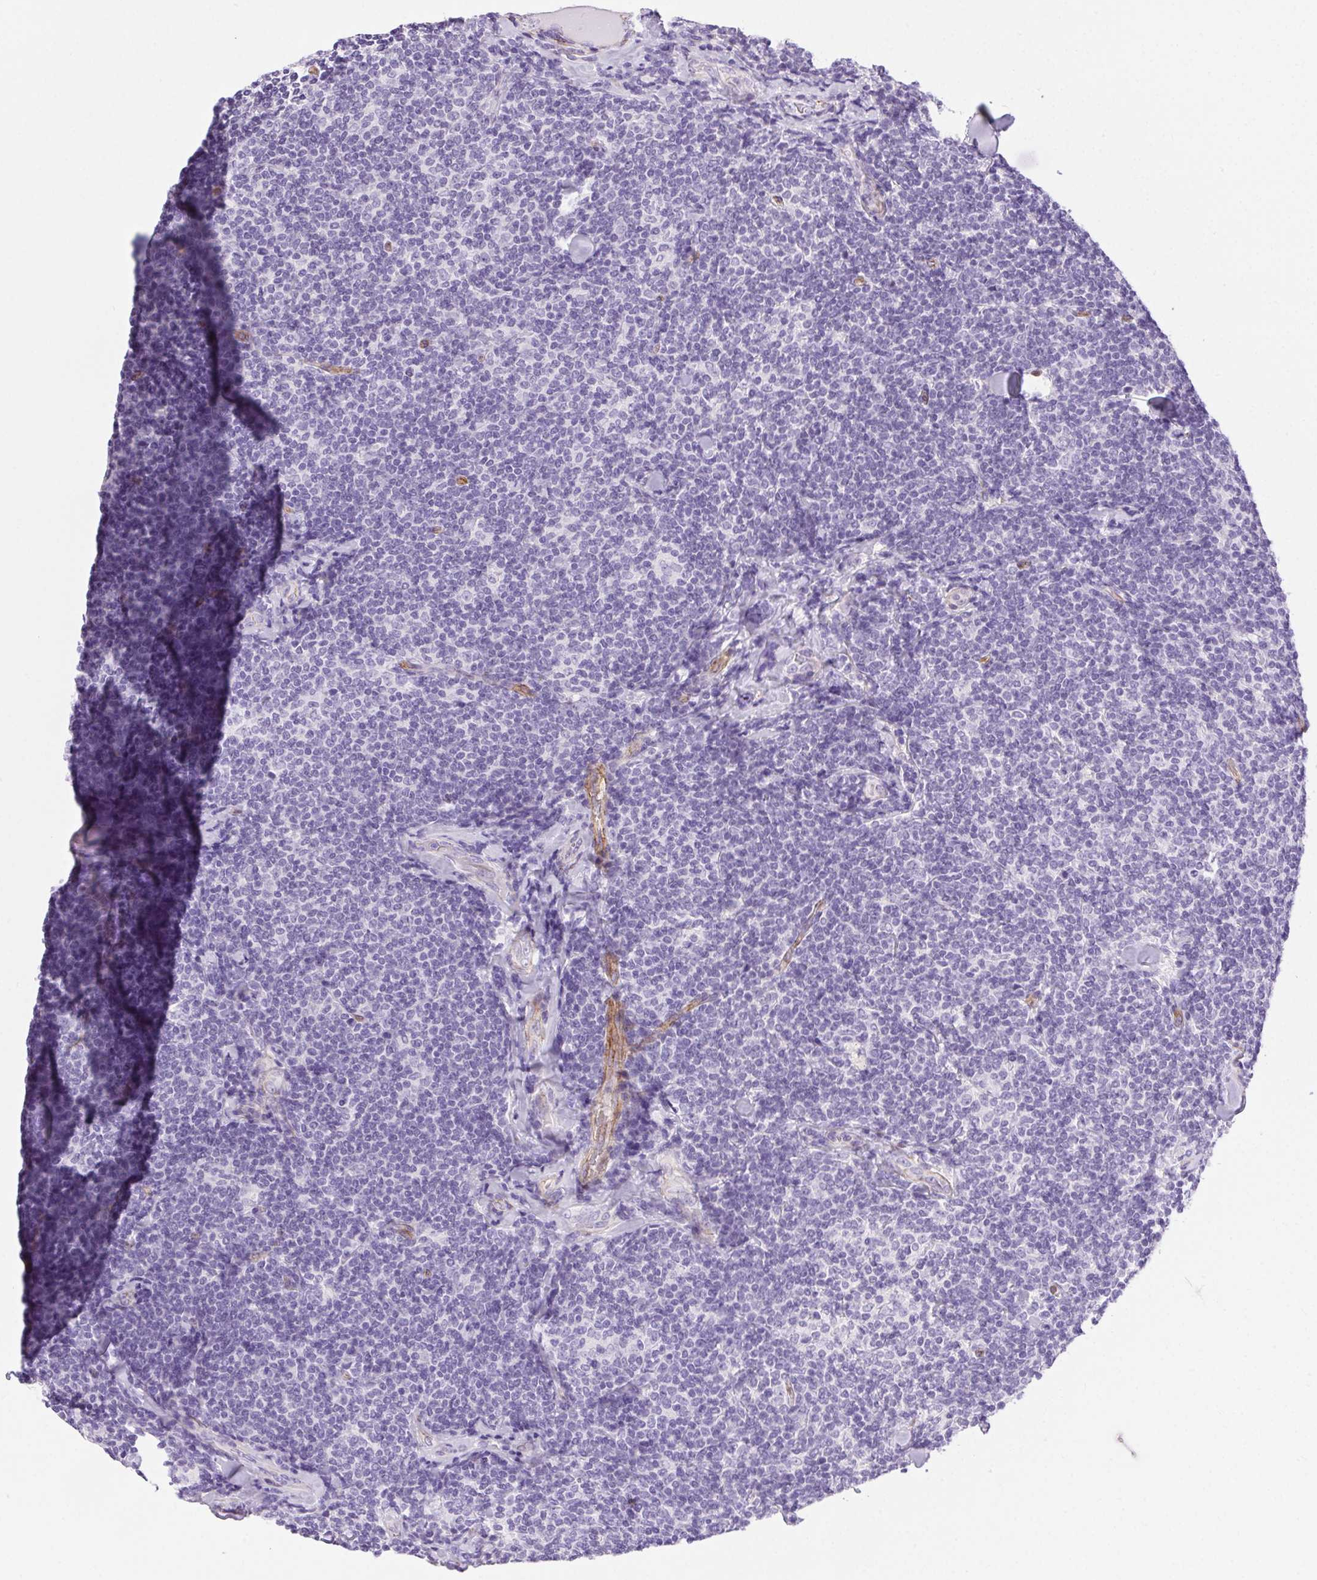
{"staining": {"intensity": "negative", "quantity": "none", "location": "none"}, "tissue": "lymphoma", "cell_type": "Tumor cells", "image_type": "cancer", "snomed": [{"axis": "morphology", "description": "Malignant lymphoma, non-Hodgkin's type, Low grade"}, {"axis": "topography", "description": "Lymph node"}], "caption": "A micrograph of lymphoma stained for a protein displays no brown staining in tumor cells.", "gene": "SHCBP1L", "patient": {"sex": "female", "age": 56}}